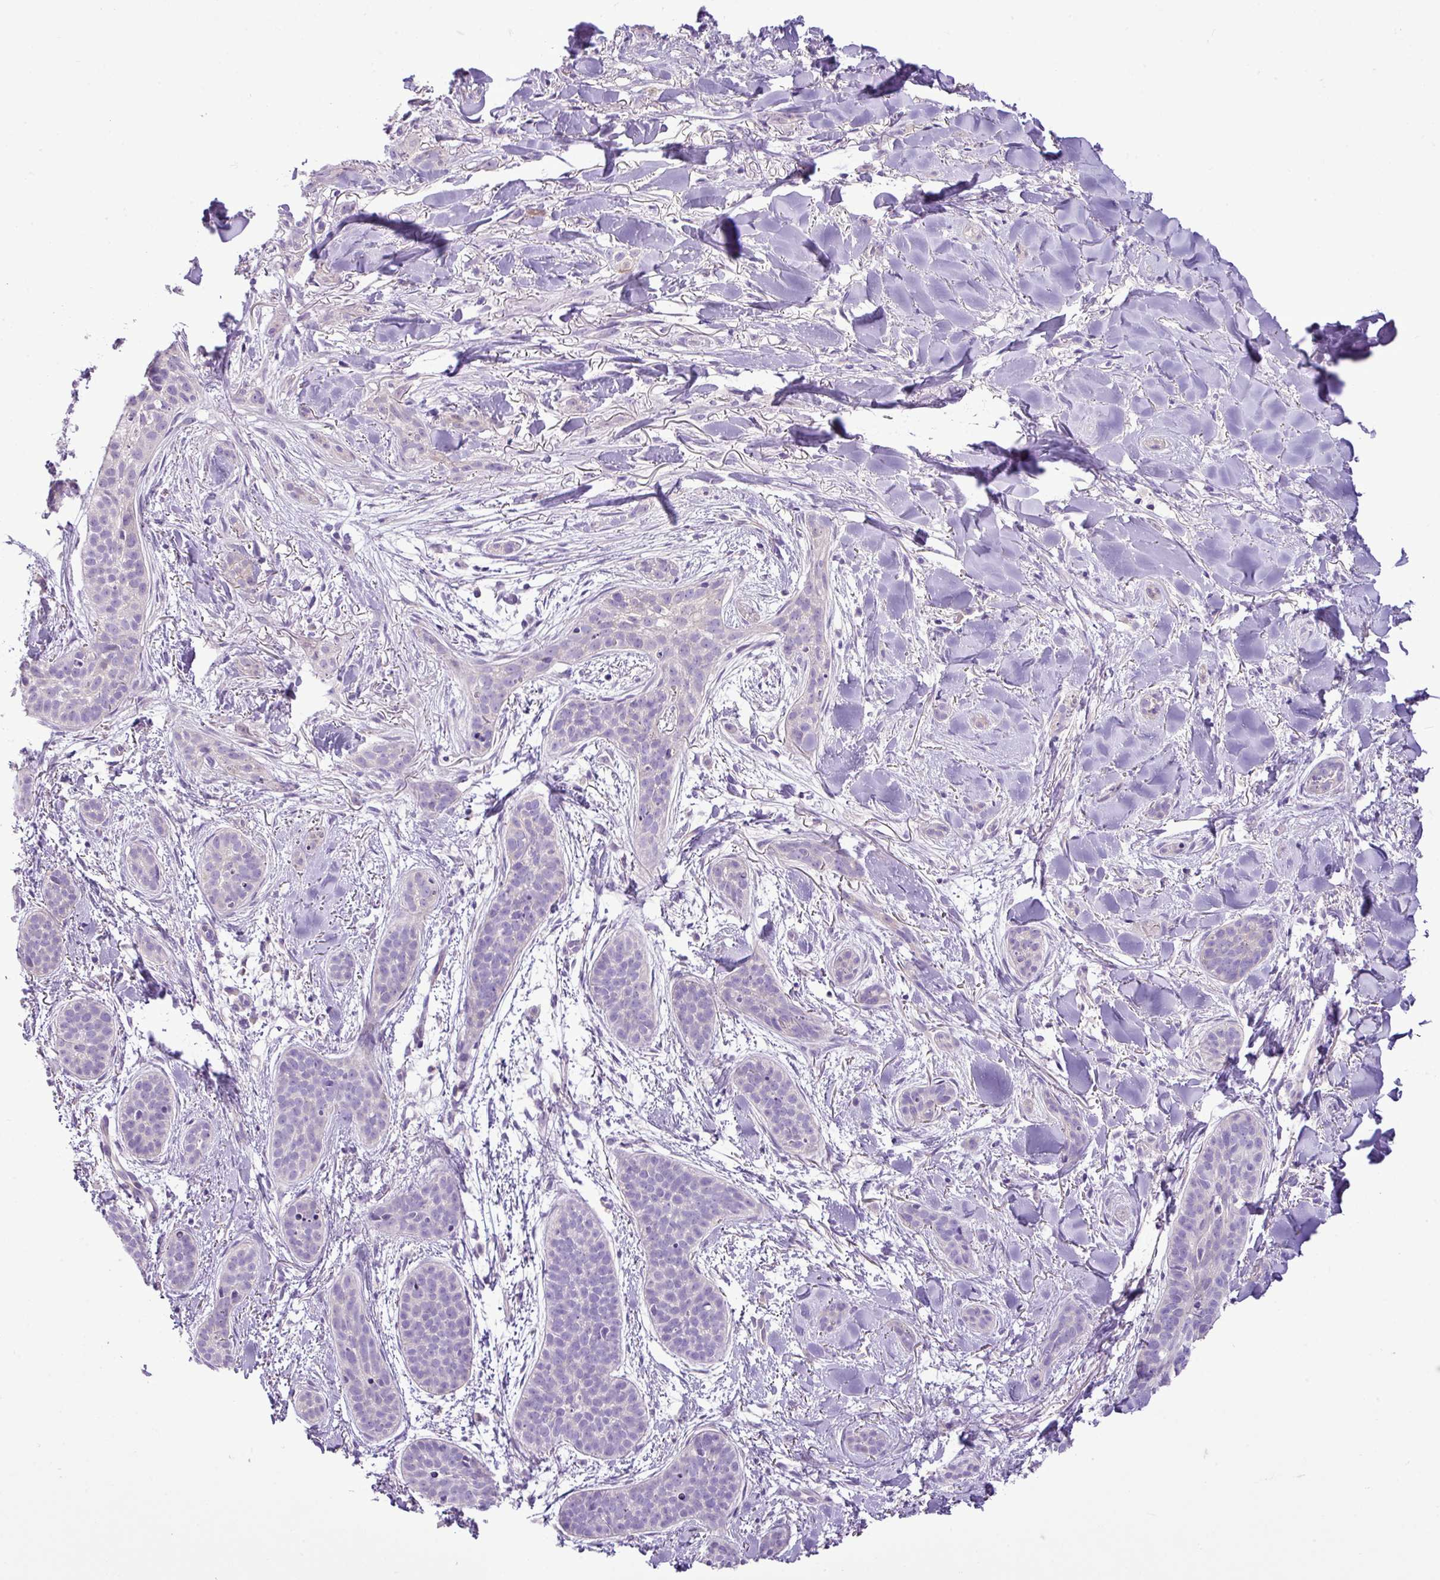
{"staining": {"intensity": "negative", "quantity": "none", "location": "none"}, "tissue": "skin cancer", "cell_type": "Tumor cells", "image_type": "cancer", "snomed": [{"axis": "morphology", "description": "Basal cell carcinoma"}, {"axis": "topography", "description": "Skin"}], "caption": "Immunohistochemistry of human basal cell carcinoma (skin) exhibits no expression in tumor cells. Brightfield microscopy of immunohistochemistry (IHC) stained with DAB (3,3'-diaminobenzidine) (brown) and hematoxylin (blue), captured at high magnification.", "gene": "ZSCAN5A", "patient": {"sex": "male", "age": 52}}